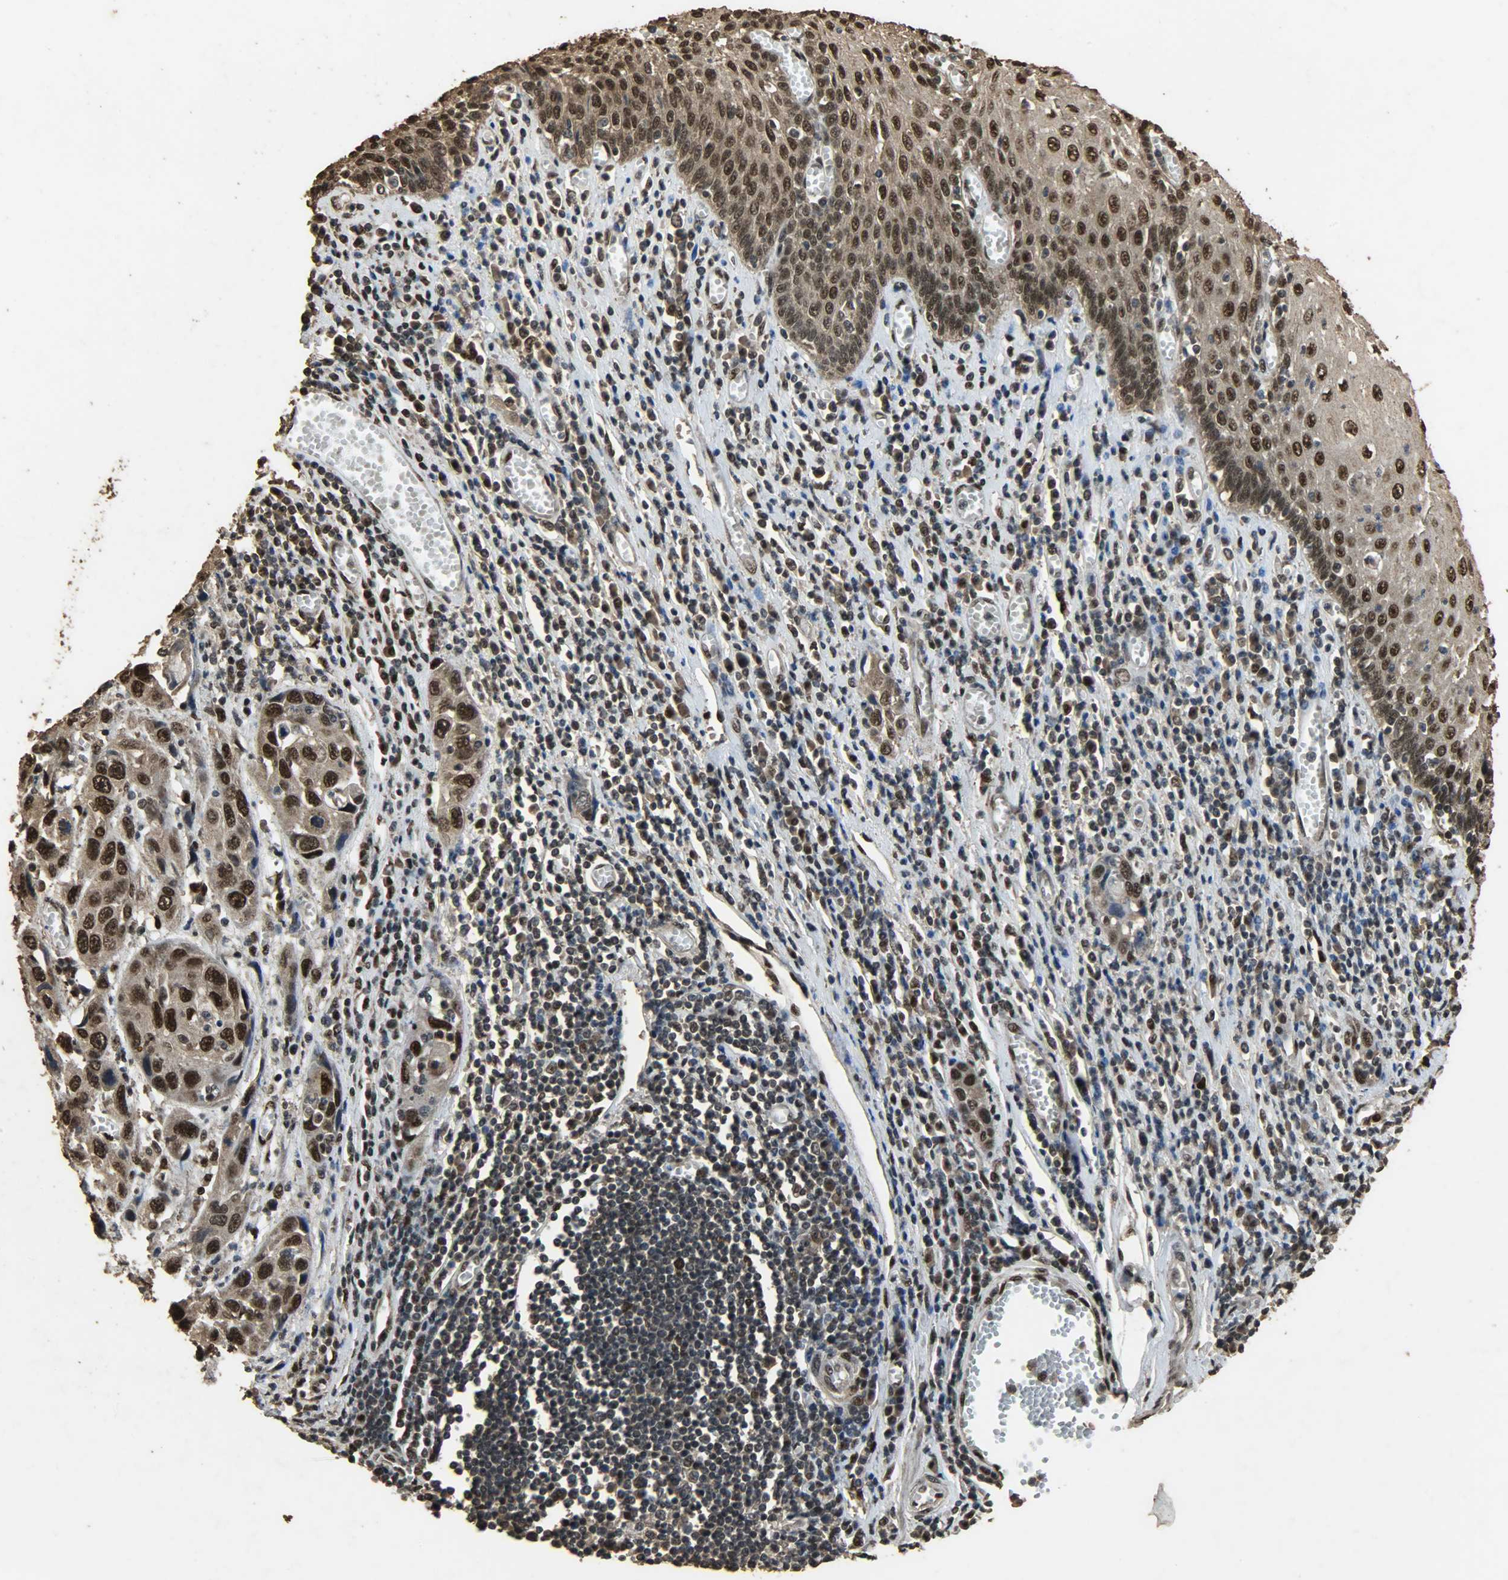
{"staining": {"intensity": "strong", "quantity": ">75%", "location": "cytoplasmic/membranous,nuclear"}, "tissue": "esophagus", "cell_type": "Squamous epithelial cells", "image_type": "normal", "snomed": [{"axis": "morphology", "description": "Normal tissue, NOS"}, {"axis": "morphology", "description": "Squamous cell carcinoma, NOS"}, {"axis": "topography", "description": "Esophagus"}], "caption": "IHC staining of unremarkable esophagus, which demonstrates high levels of strong cytoplasmic/membranous,nuclear positivity in about >75% of squamous epithelial cells indicating strong cytoplasmic/membranous,nuclear protein positivity. The staining was performed using DAB (brown) for protein detection and nuclei were counterstained in hematoxylin (blue).", "gene": "CCNT2", "patient": {"sex": "male", "age": 65}}